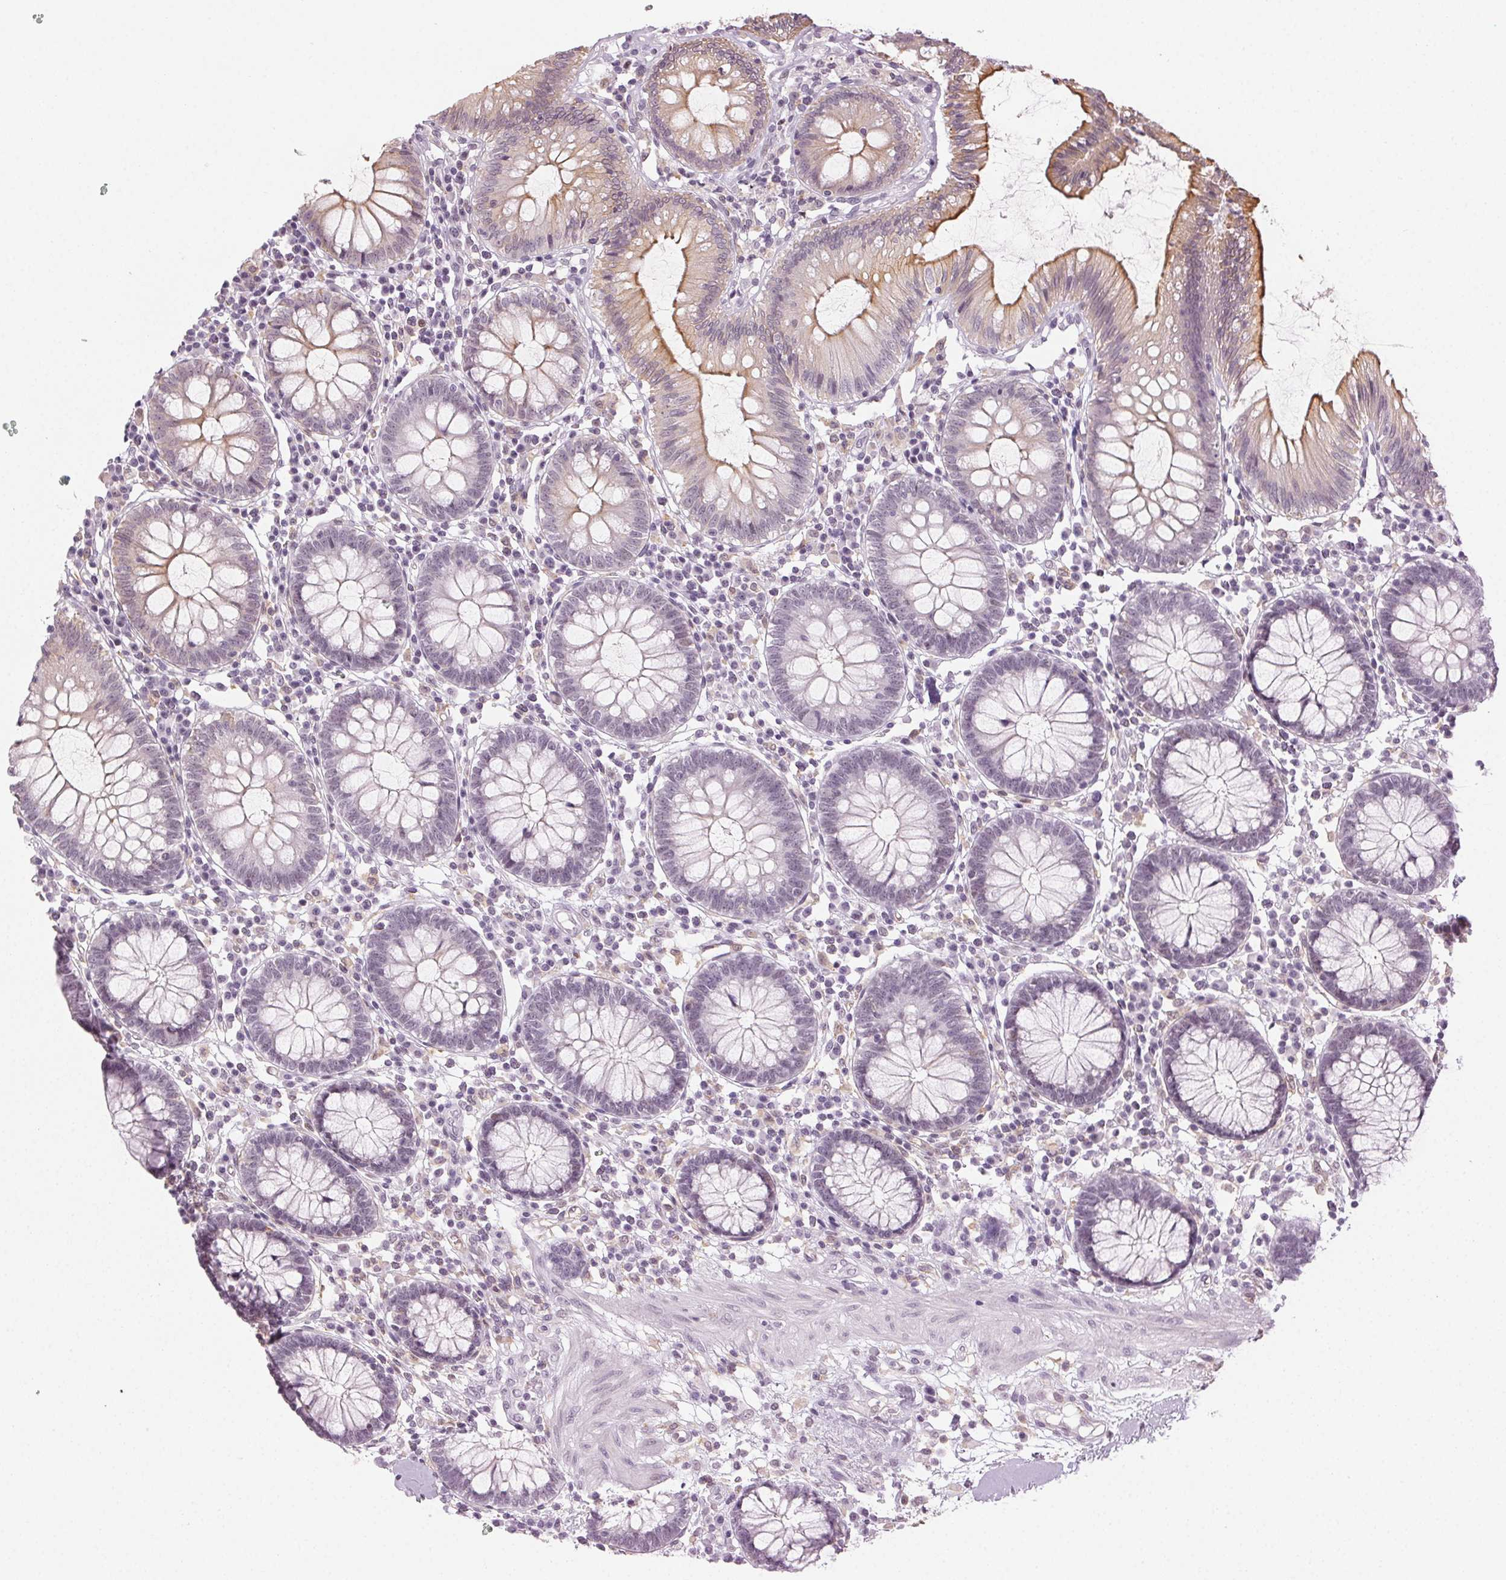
{"staining": {"intensity": "negative", "quantity": "none", "location": "none"}, "tissue": "colon", "cell_type": "Endothelial cells", "image_type": "normal", "snomed": [{"axis": "morphology", "description": "Normal tissue, NOS"}, {"axis": "morphology", "description": "Adenocarcinoma, NOS"}, {"axis": "topography", "description": "Colon"}], "caption": "DAB immunohistochemical staining of normal colon demonstrates no significant staining in endothelial cells.", "gene": "AIF1L", "patient": {"sex": "male", "age": 83}}